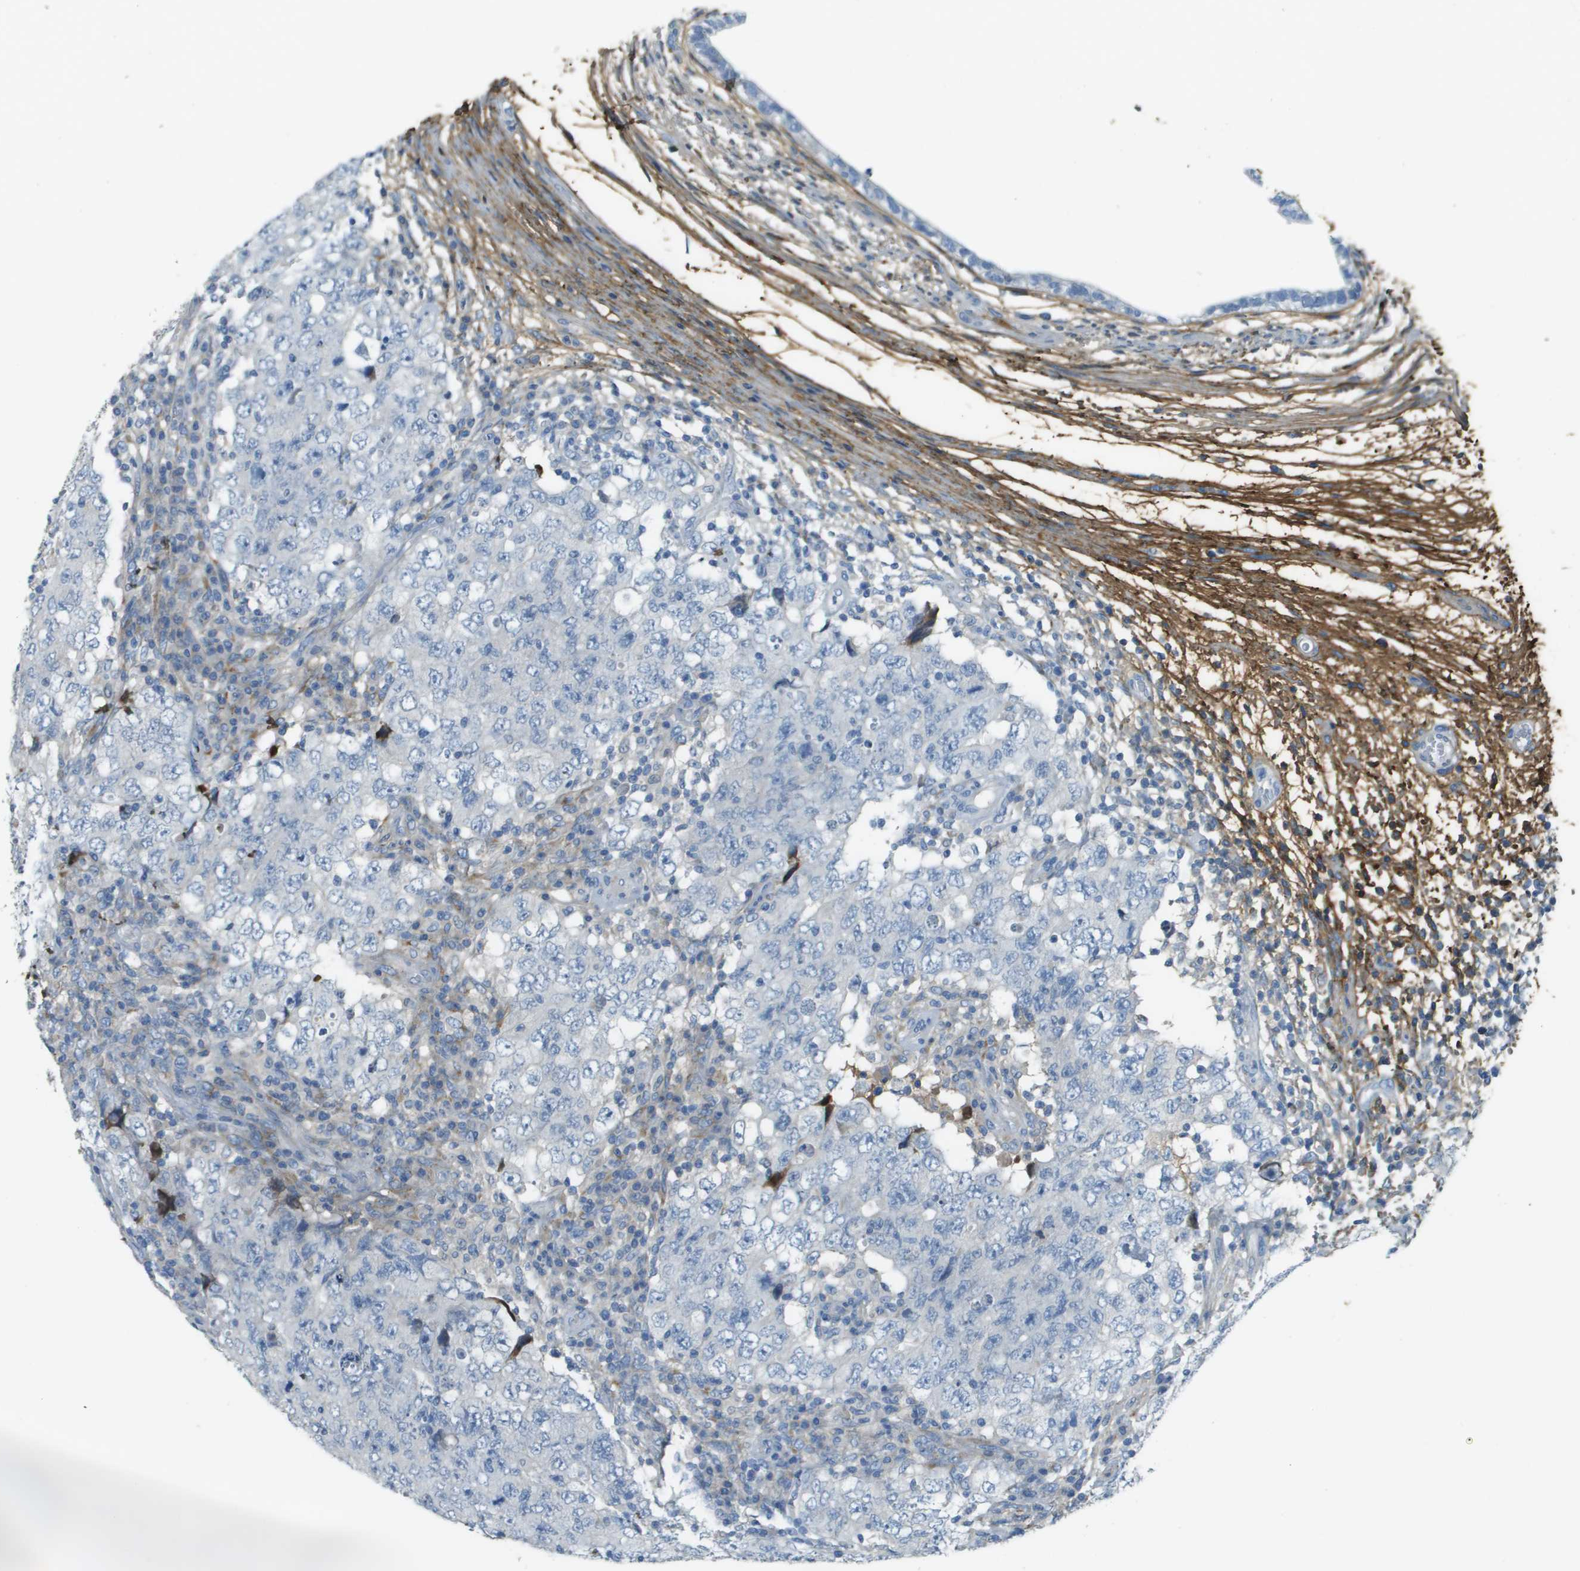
{"staining": {"intensity": "negative", "quantity": "none", "location": "none"}, "tissue": "testis cancer", "cell_type": "Tumor cells", "image_type": "cancer", "snomed": [{"axis": "morphology", "description": "Carcinoma, Embryonal, NOS"}, {"axis": "topography", "description": "Testis"}], "caption": "This is an immunohistochemistry (IHC) photomicrograph of testis cancer. There is no positivity in tumor cells.", "gene": "DCN", "patient": {"sex": "male", "age": 26}}